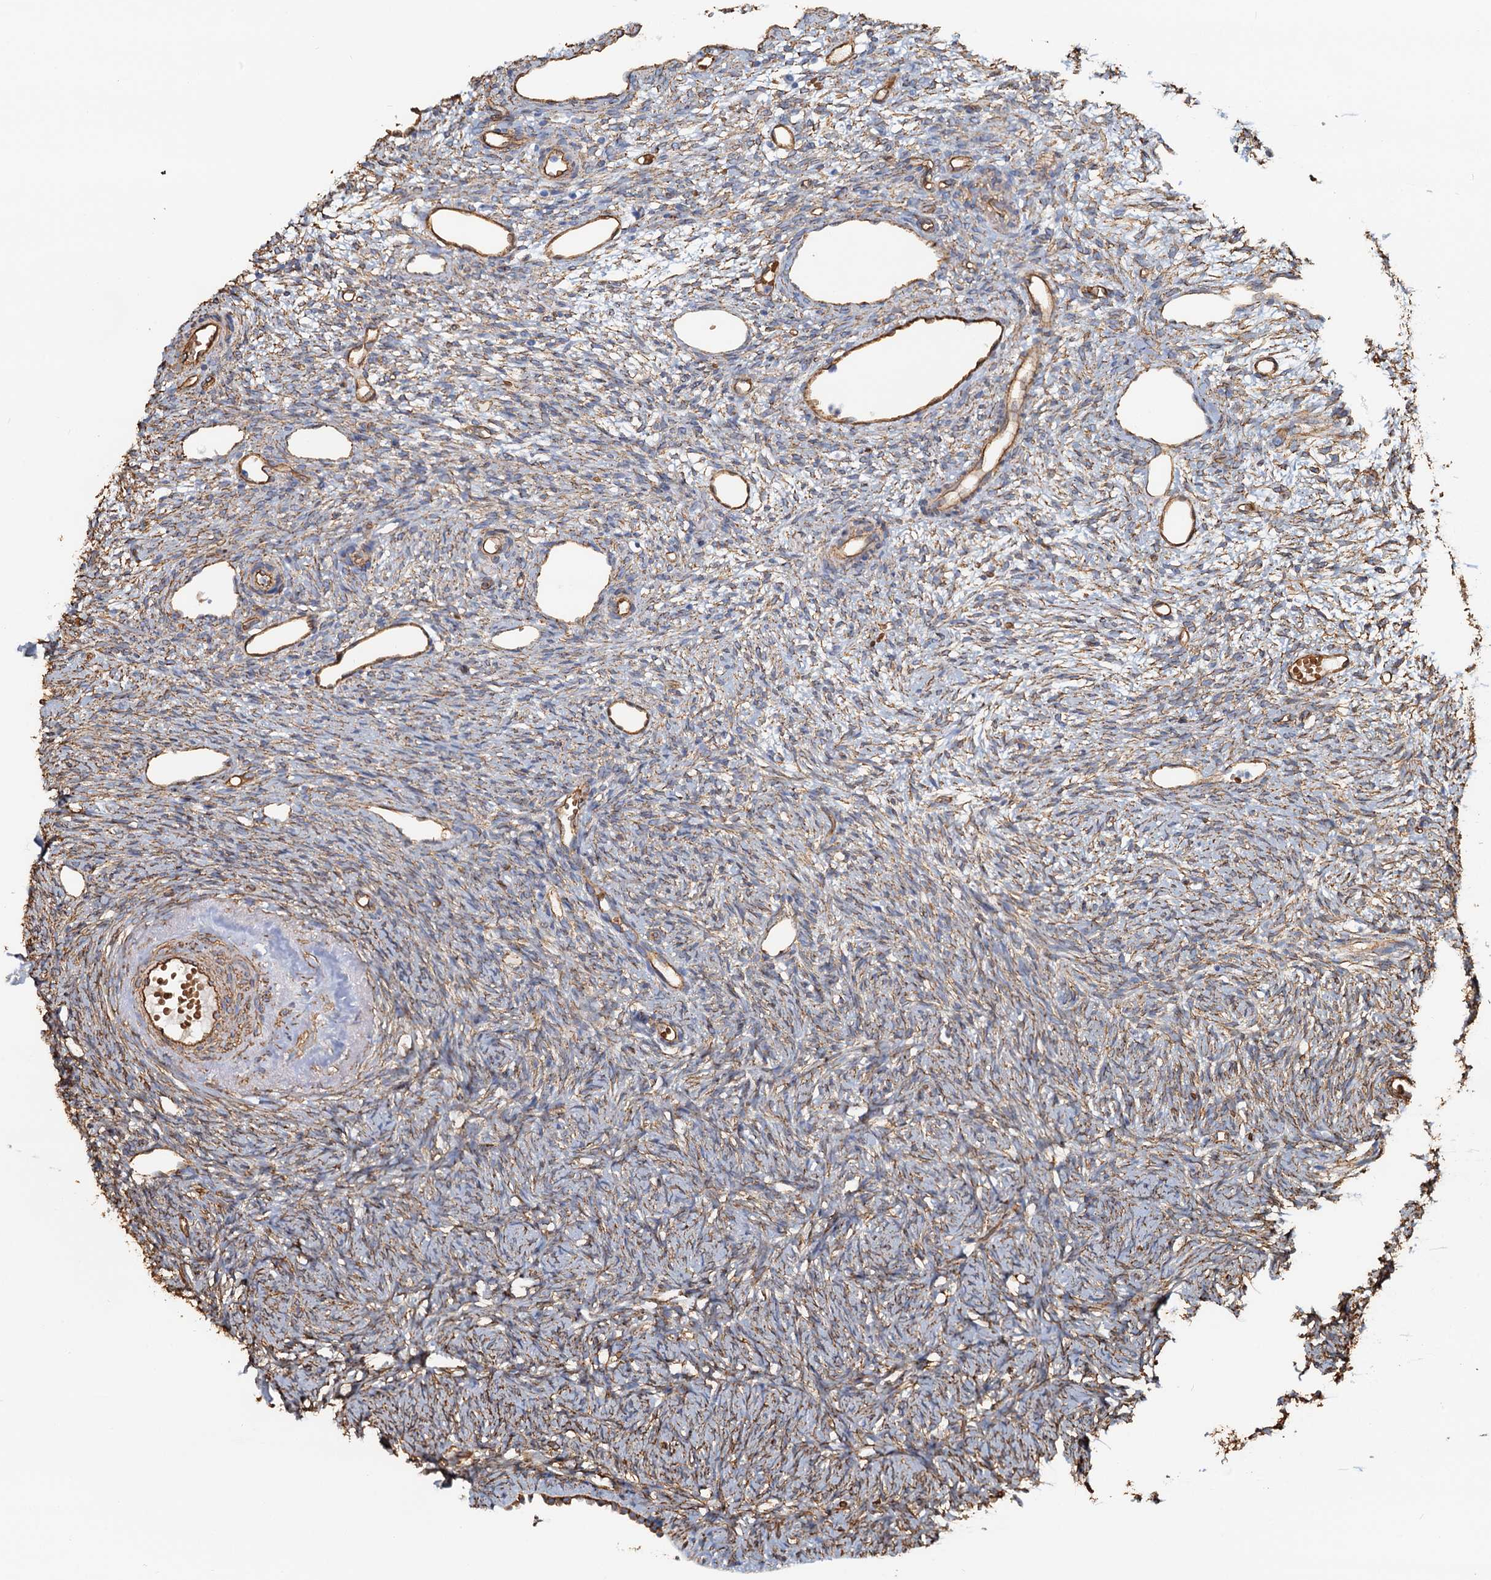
{"staining": {"intensity": "weak", "quantity": "25%-75%", "location": "cytoplasmic/membranous"}, "tissue": "ovary", "cell_type": "Ovarian stroma cells", "image_type": "normal", "snomed": [{"axis": "morphology", "description": "Normal tissue, NOS"}, {"axis": "topography", "description": "Ovary"}], "caption": "Ovary stained for a protein (brown) demonstrates weak cytoplasmic/membranous positive positivity in about 25%-75% of ovarian stroma cells.", "gene": "DGKG", "patient": {"sex": "female", "age": 51}}